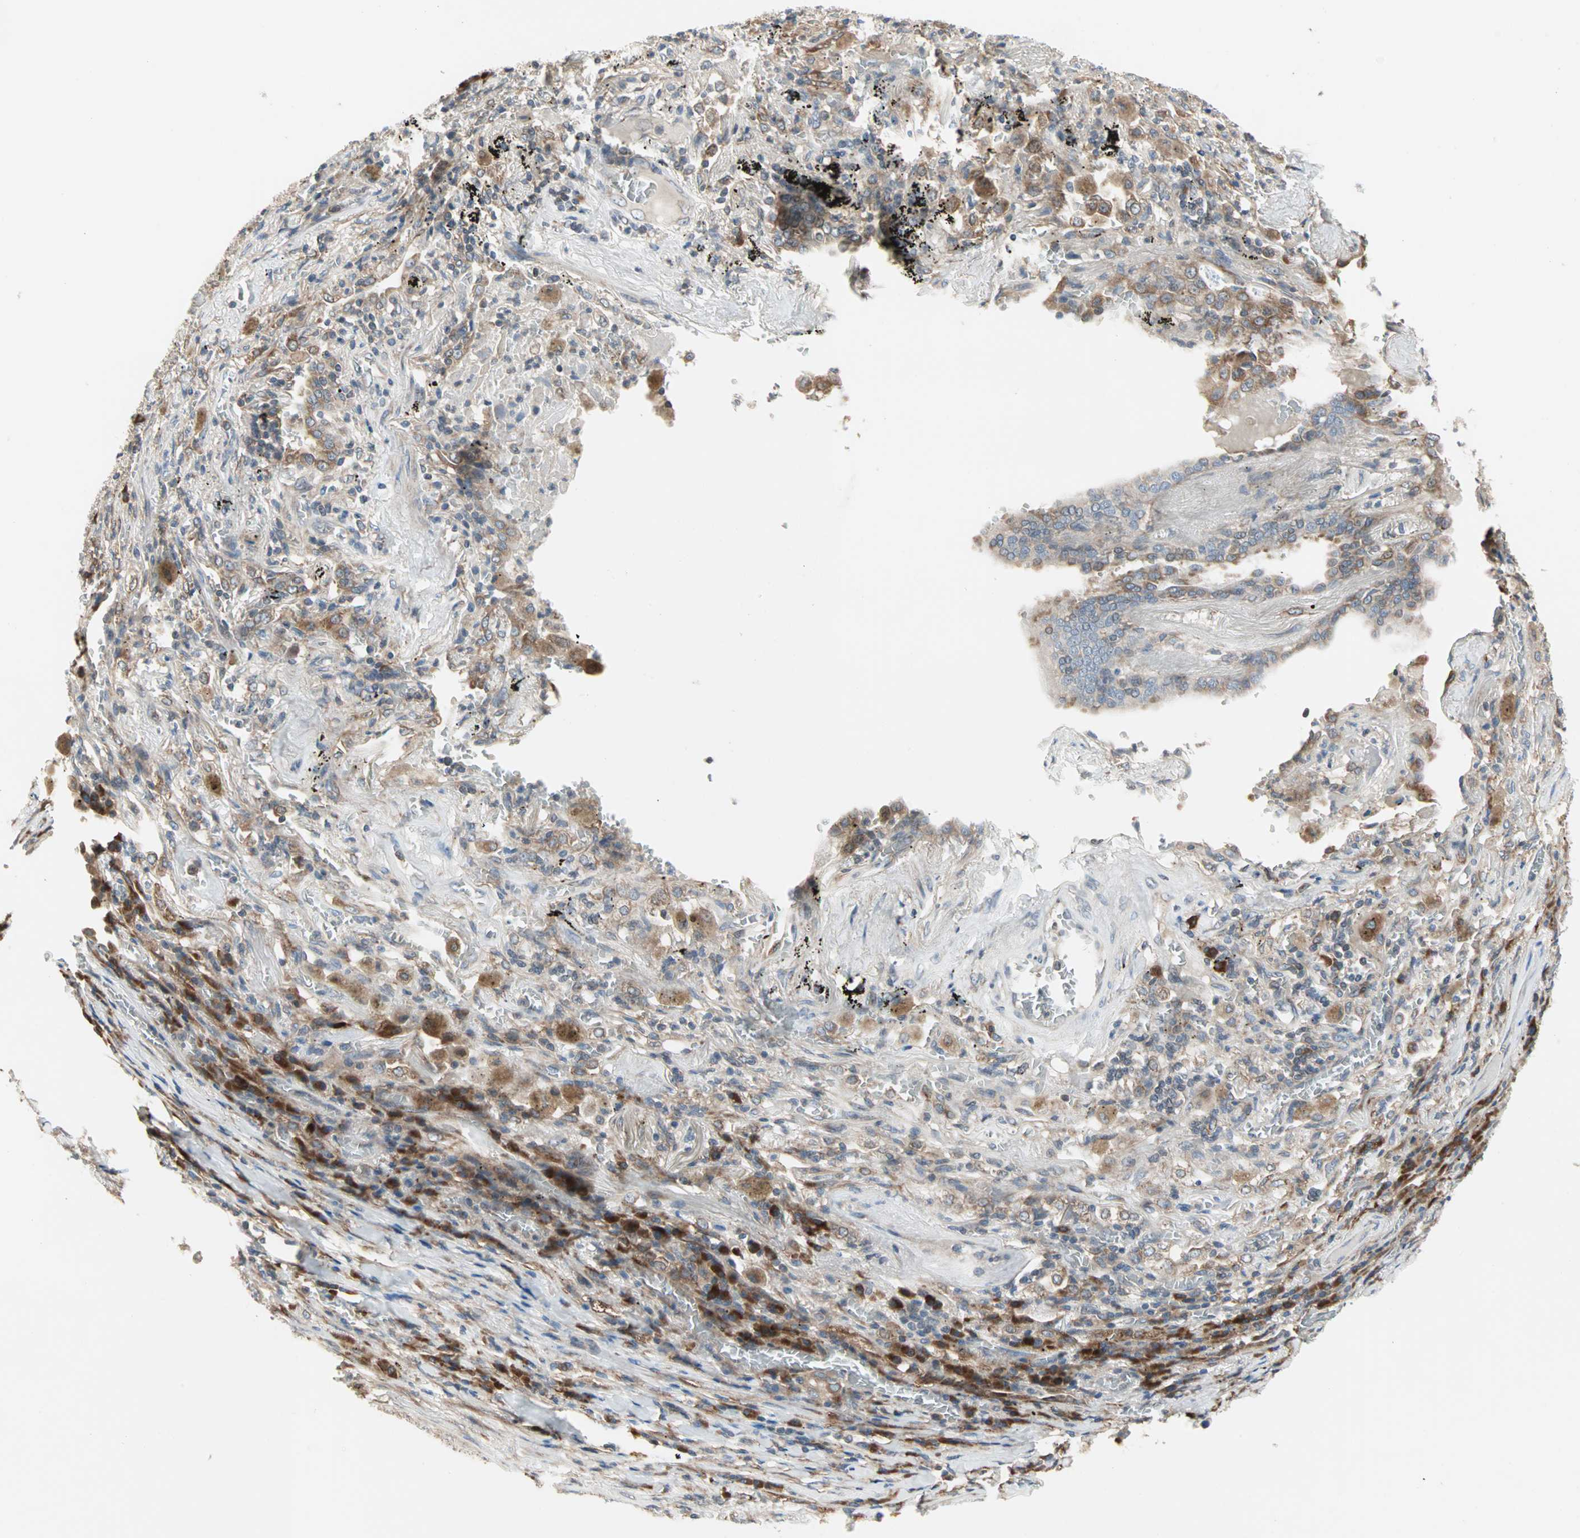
{"staining": {"intensity": "moderate", "quantity": "25%-75%", "location": "cytoplasmic/membranous"}, "tissue": "lung cancer", "cell_type": "Tumor cells", "image_type": "cancer", "snomed": [{"axis": "morphology", "description": "Squamous cell carcinoma, NOS"}, {"axis": "topography", "description": "Lung"}], "caption": "Immunohistochemical staining of lung cancer reveals medium levels of moderate cytoplasmic/membranous expression in approximately 25%-75% of tumor cells.", "gene": "SAR1A", "patient": {"sex": "male", "age": 57}}